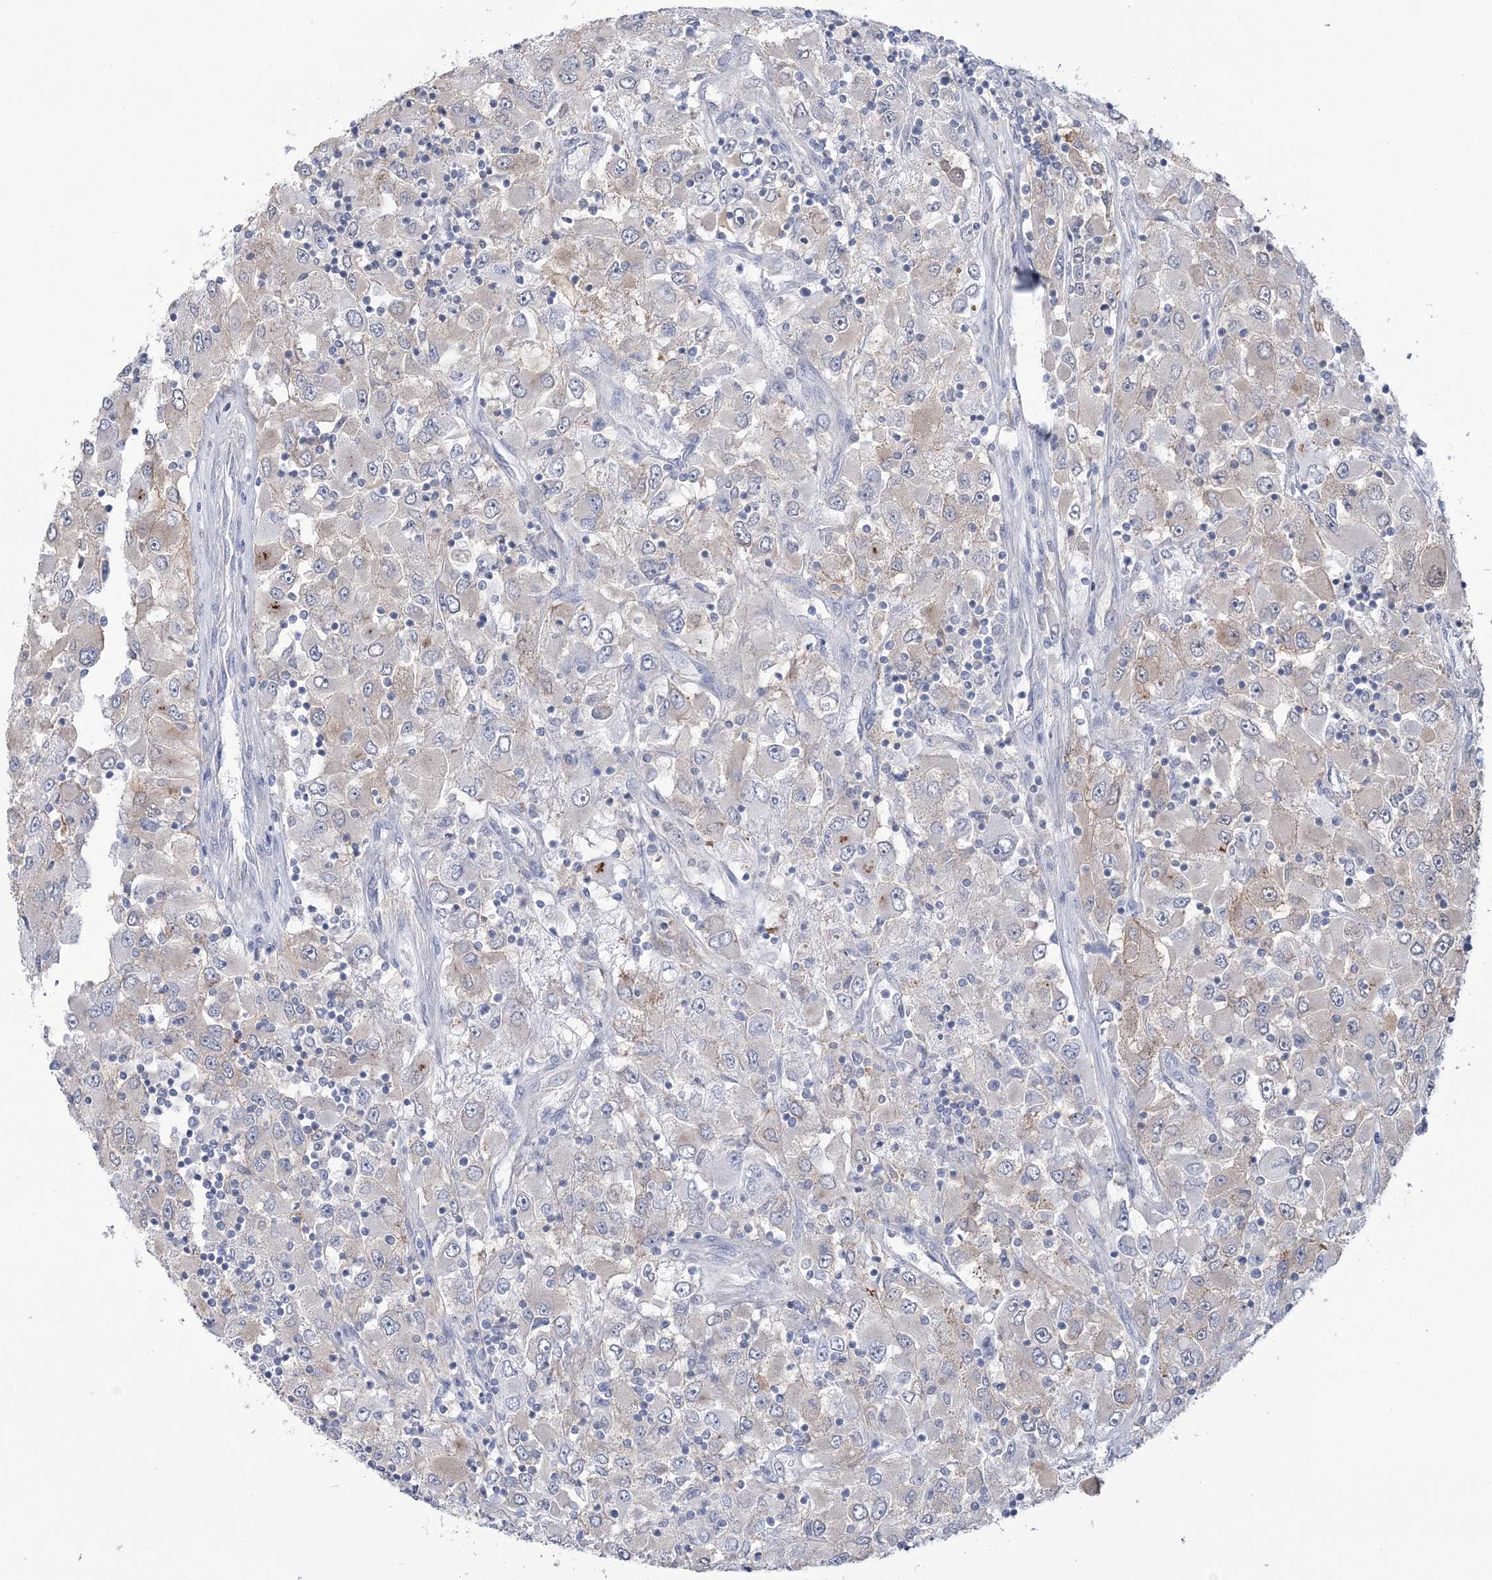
{"staining": {"intensity": "weak", "quantity": "<25%", "location": "cytoplasmic/membranous"}, "tissue": "renal cancer", "cell_type": "Tumor cells", "image_type": "cancer", "snomed": [{"axis": "morphology", "description": "Adenocarcinoma, NOS"}, {"axis": "topography", "description": "Kidney"}], "caption": "Image shows no protein positivity in tumor cells of renal adenocarcinoma tissue. (Brightfield microscopy of DAB (3,3'-diaminobenzidine) IHC at high magnification).", "gene": "RAB11FIP5", "patient": {"sex": "female", "age": 52}}